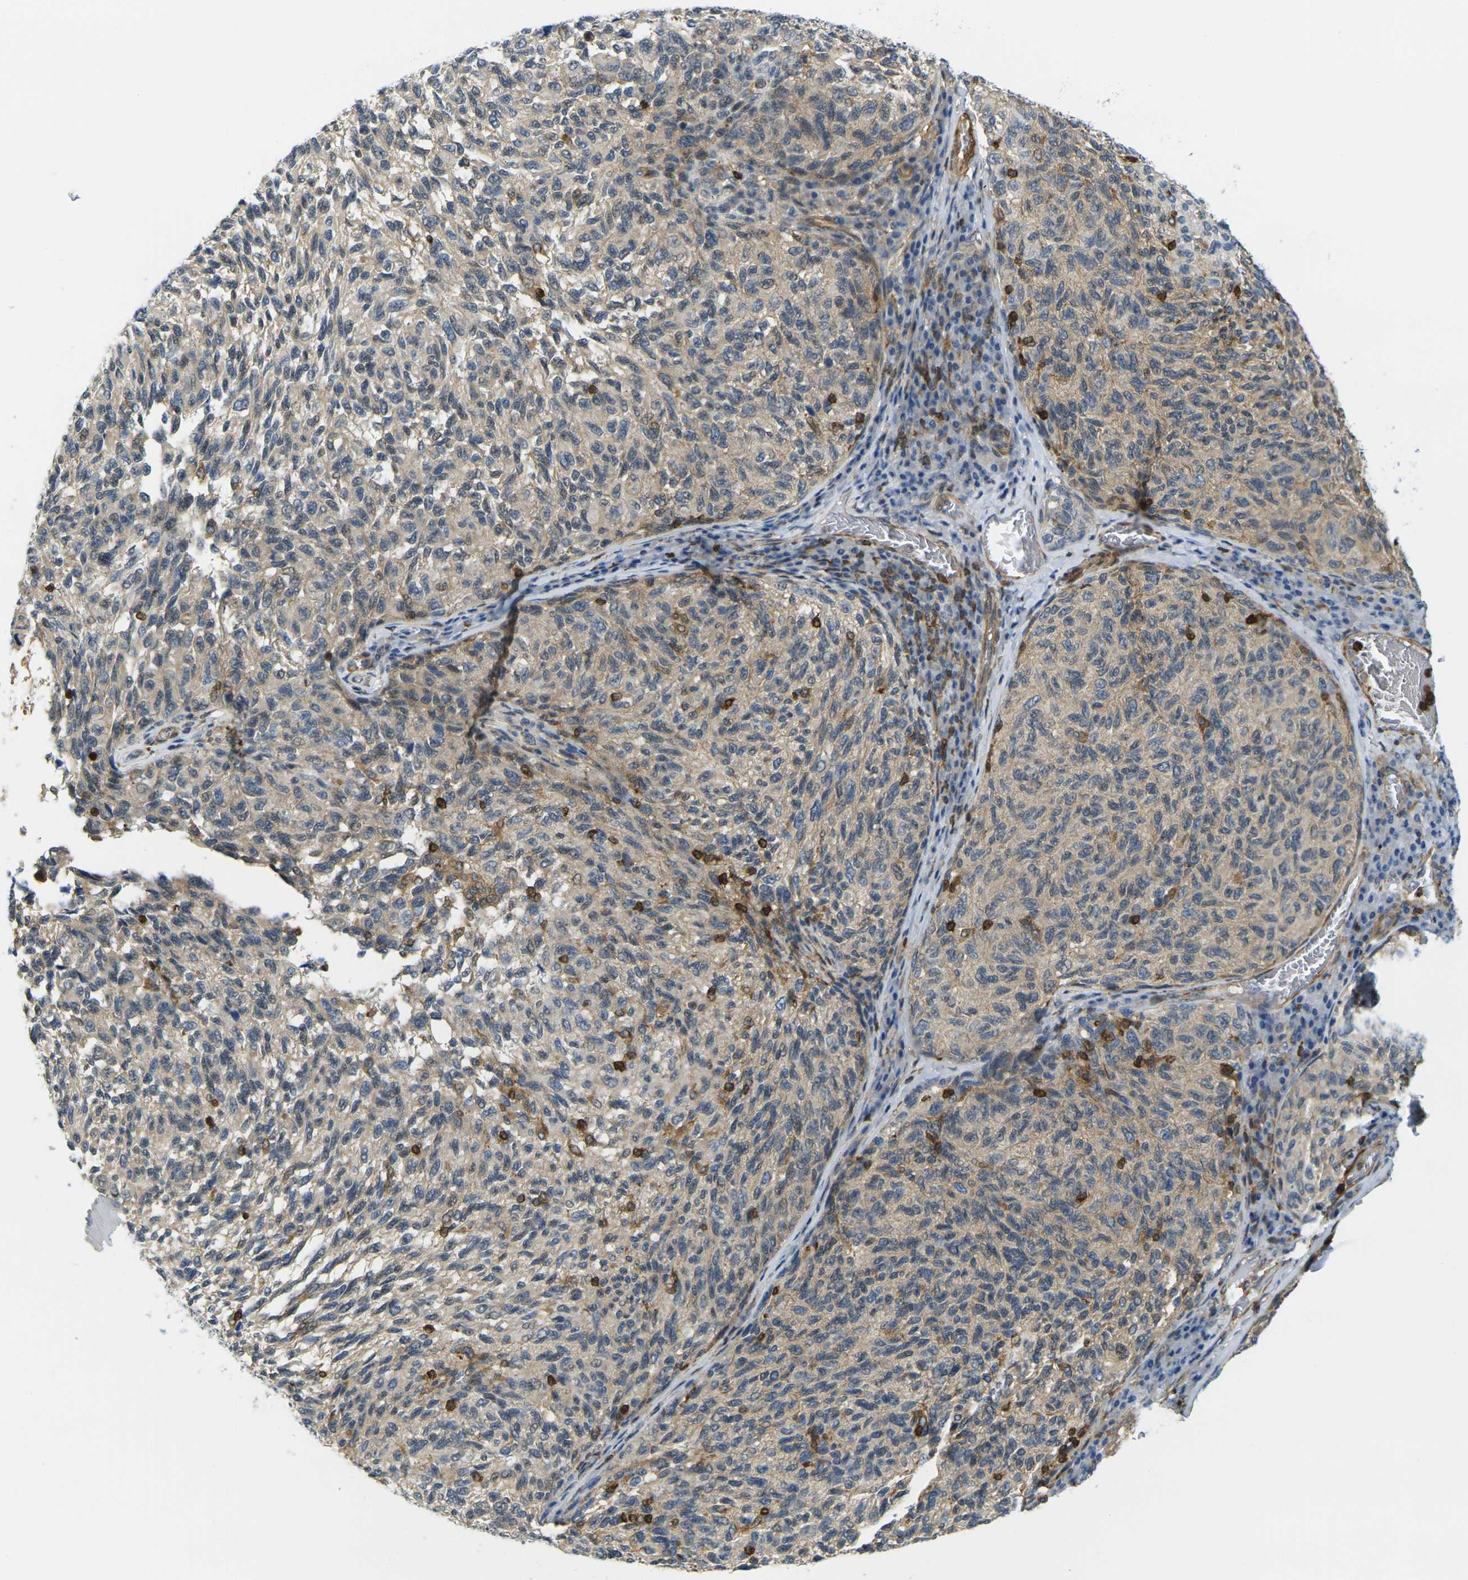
{"staining": {"intensity": "weak", "quantity": ">75%", "location": "cytoplasmic/membranous"}, "tissue": "melanoma", "cell_type": "Tumor cells", "image_type": "cancer", "snomed": [{"axis": "morphology", "description": "Malignant melanoma, NOS"}, {"axis": "topography", "description": "Skin"}], "caption": "The photomicrograph reveals immunohistochemical staining of melanoma. There is weak cytoplasmic/membranous positivity is appreciated in about >75% of tumor cells.", "gene": "LASP1", "patient": {"sex": "female", "age": 73}}